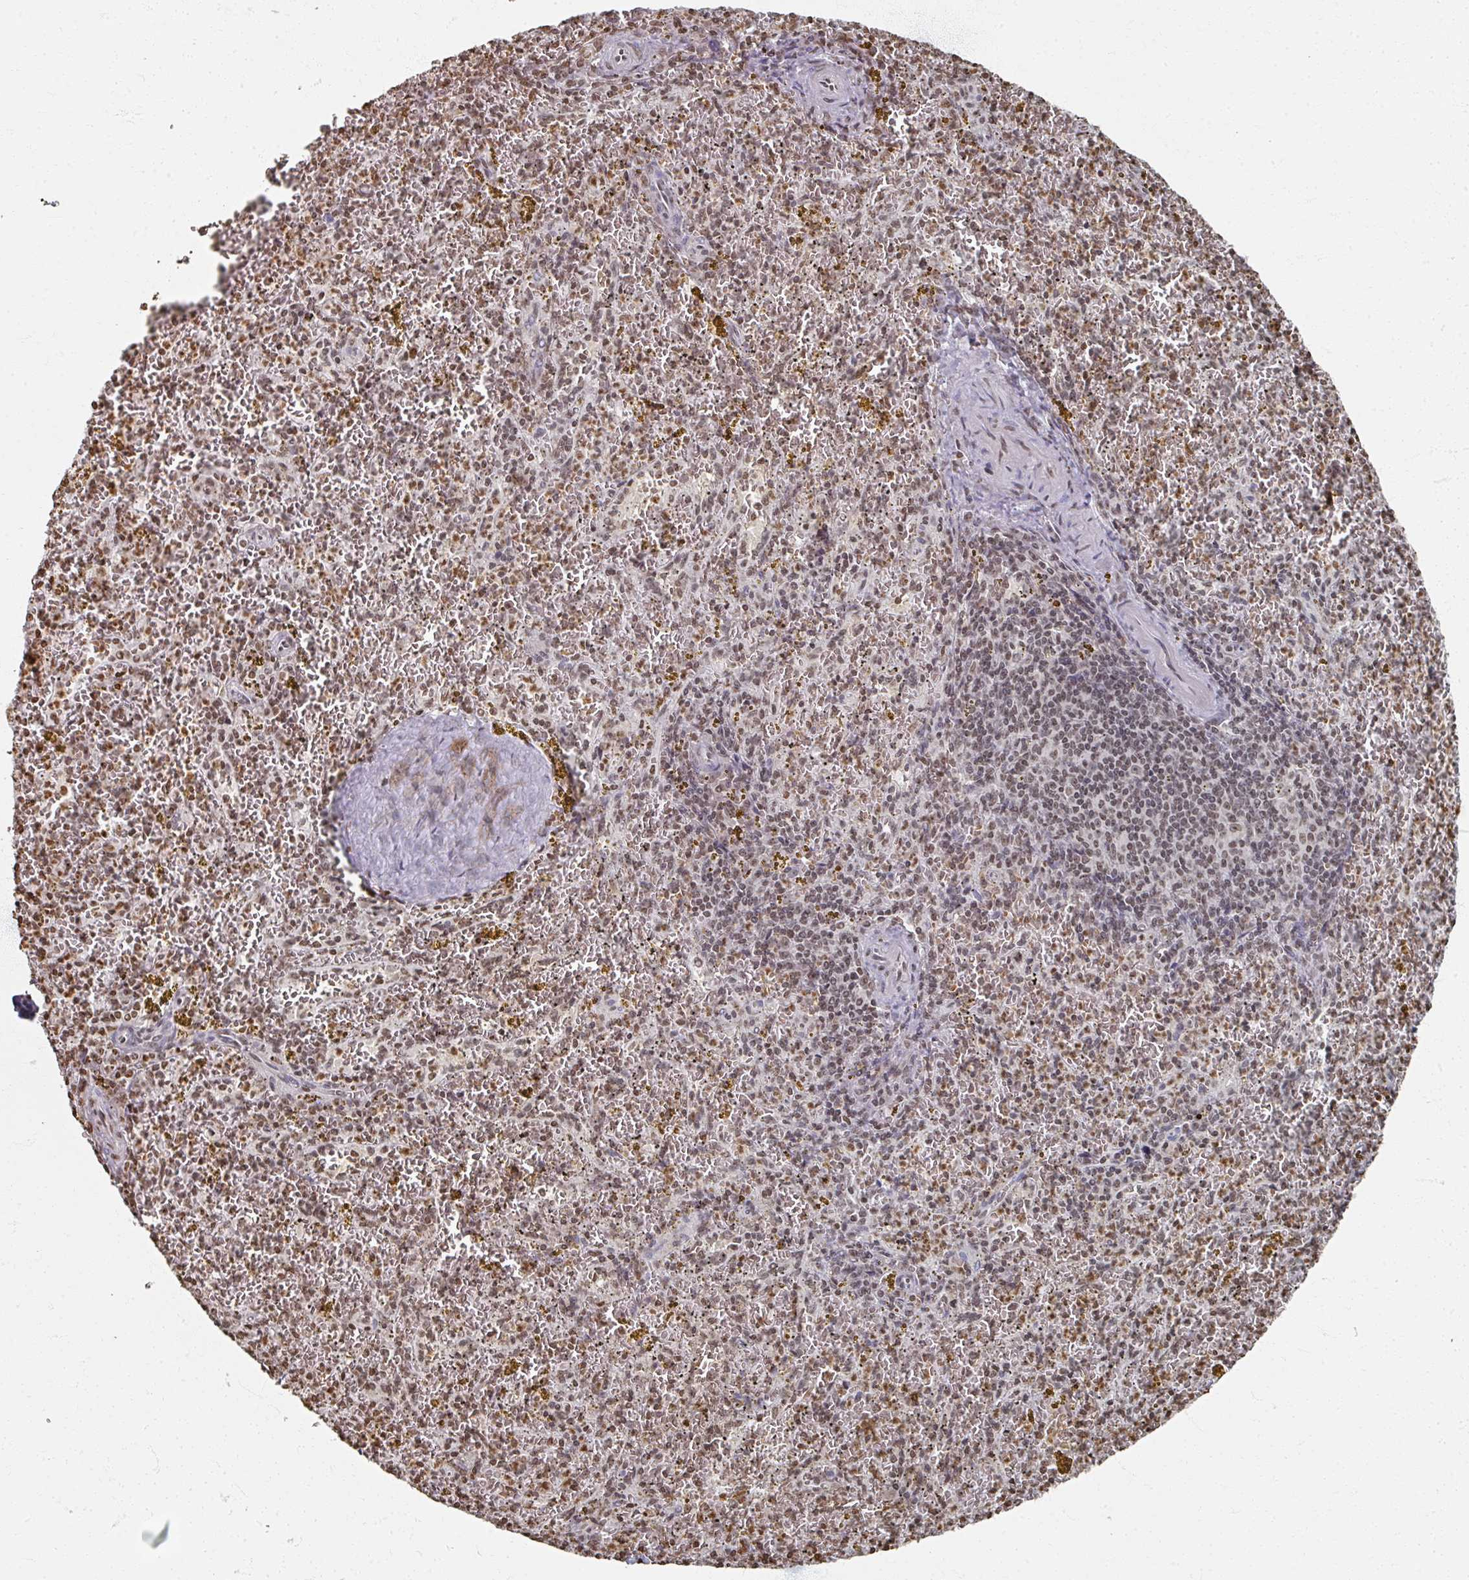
{"staining": {"intensity": "moderate", "quantity": "25%-75%", "location": "nuclear"}, "tissue": "spleen", "cell_type": "Cells in red pulp", "image_type": "normal", "snomed": [{"axis": "morphology", "description": "Normal tissue, NOS"}, {"axis": "topography", "description": "Spleen"}], "caption": "Spleen was stained to show a protein in brown. There is medium levels of moderate nuclear staining in about 25%-75% of cells in red pulp. (DAB (3,3'-diaminobenzidine) IHC with brightfield microscopy, high magnification).", "gene": "DCUN1D5", "patient": {"sex": "male", "age": 57}}